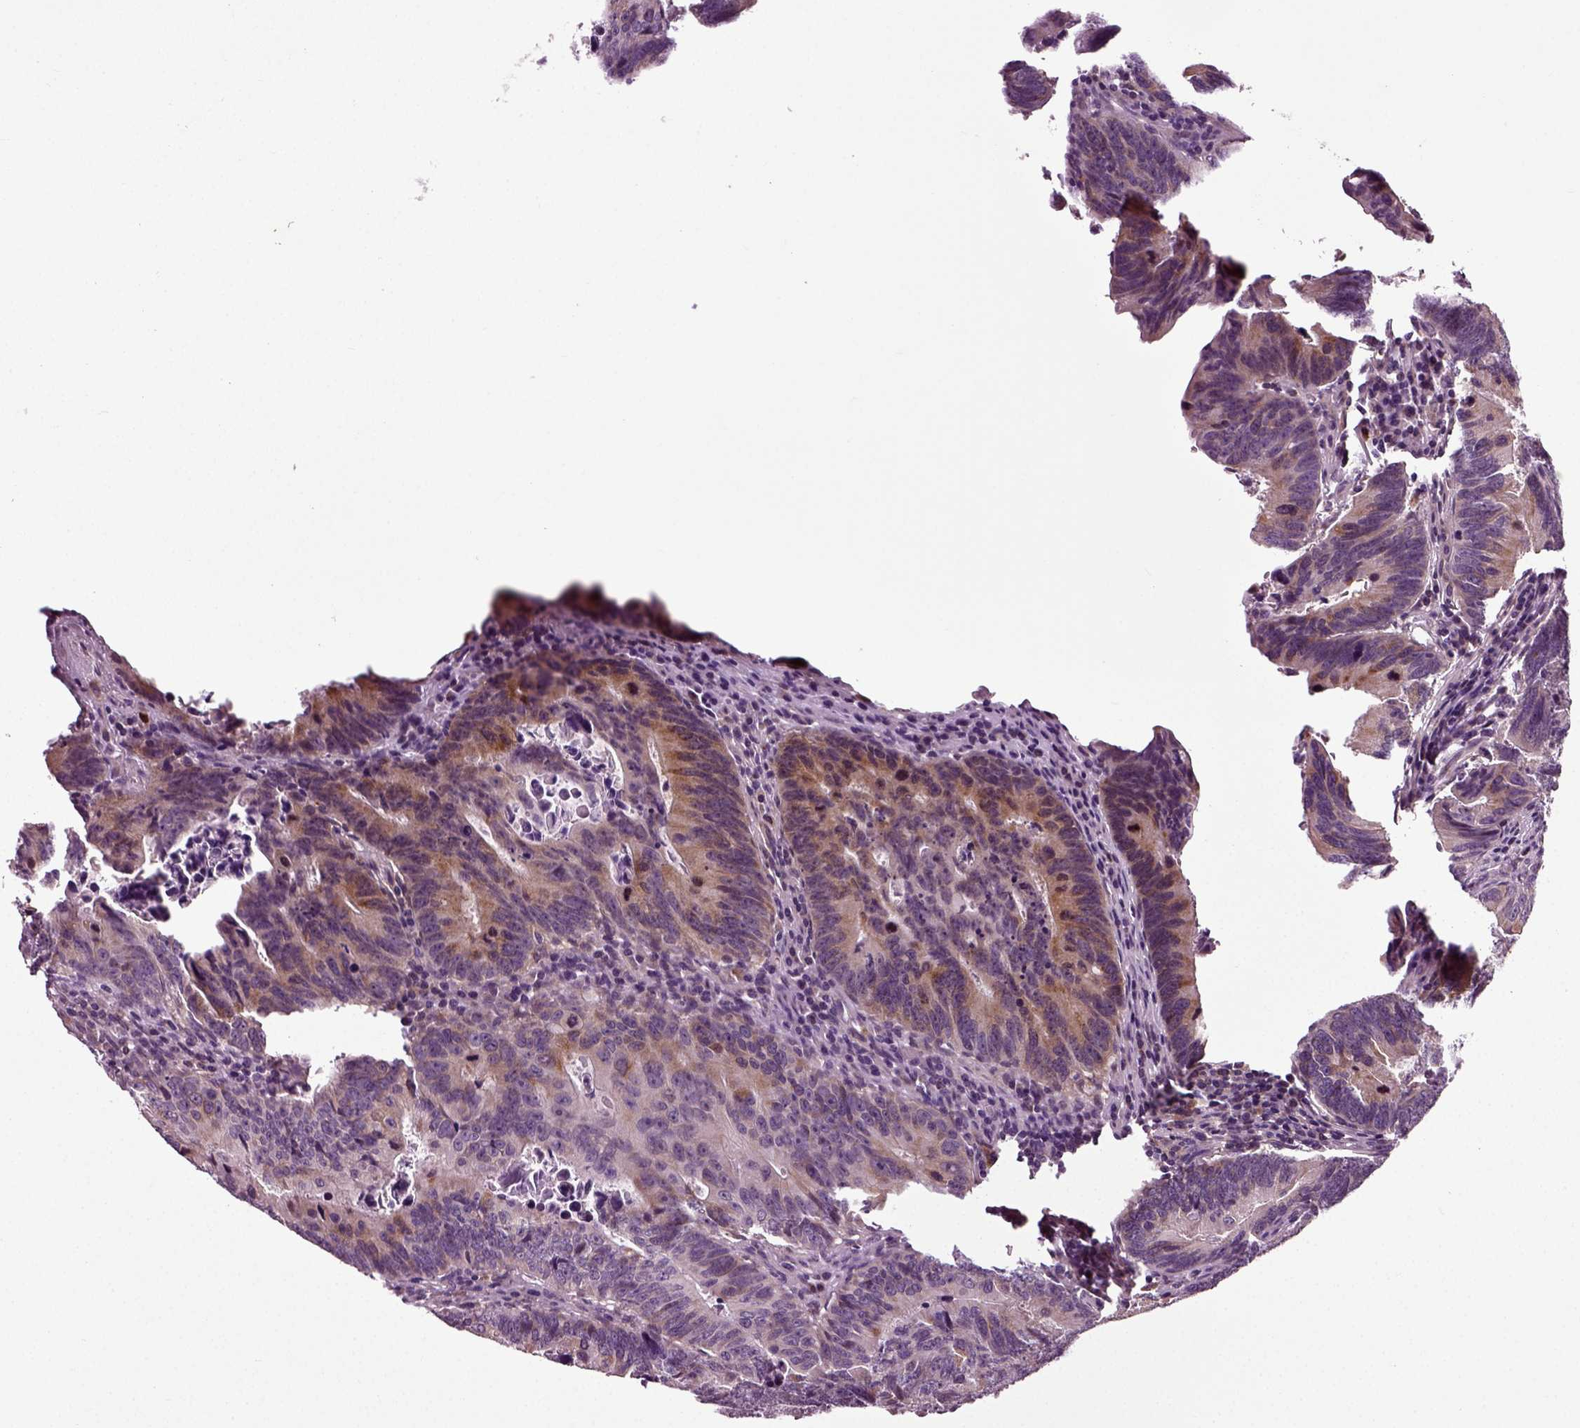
{"staining": {"intensity": "moderate", "quantity": "<25%", "location": "cytoplasmic/membranous"}, "tissue": "colorectal cancer", "cell_type": "Tumor cells", "image_type": "cancer", "snomed": [{"axis": "morphology", "description": "Adenocarcinoma, NOS"}, {"axis": "topography", "description": "Colon"}], "caption": "A low amount of moderate cytoplasmic/membranous expression is present in about <25% of tumor cells in adenocarcinoma (colorectal) tissue. (DAB (3,3'-diaminobenzidine) = brown stain, brightfield microscopy at high magnification).", "gene": "KNSTRN", "patient": {"sex": "female", "age": 87}}